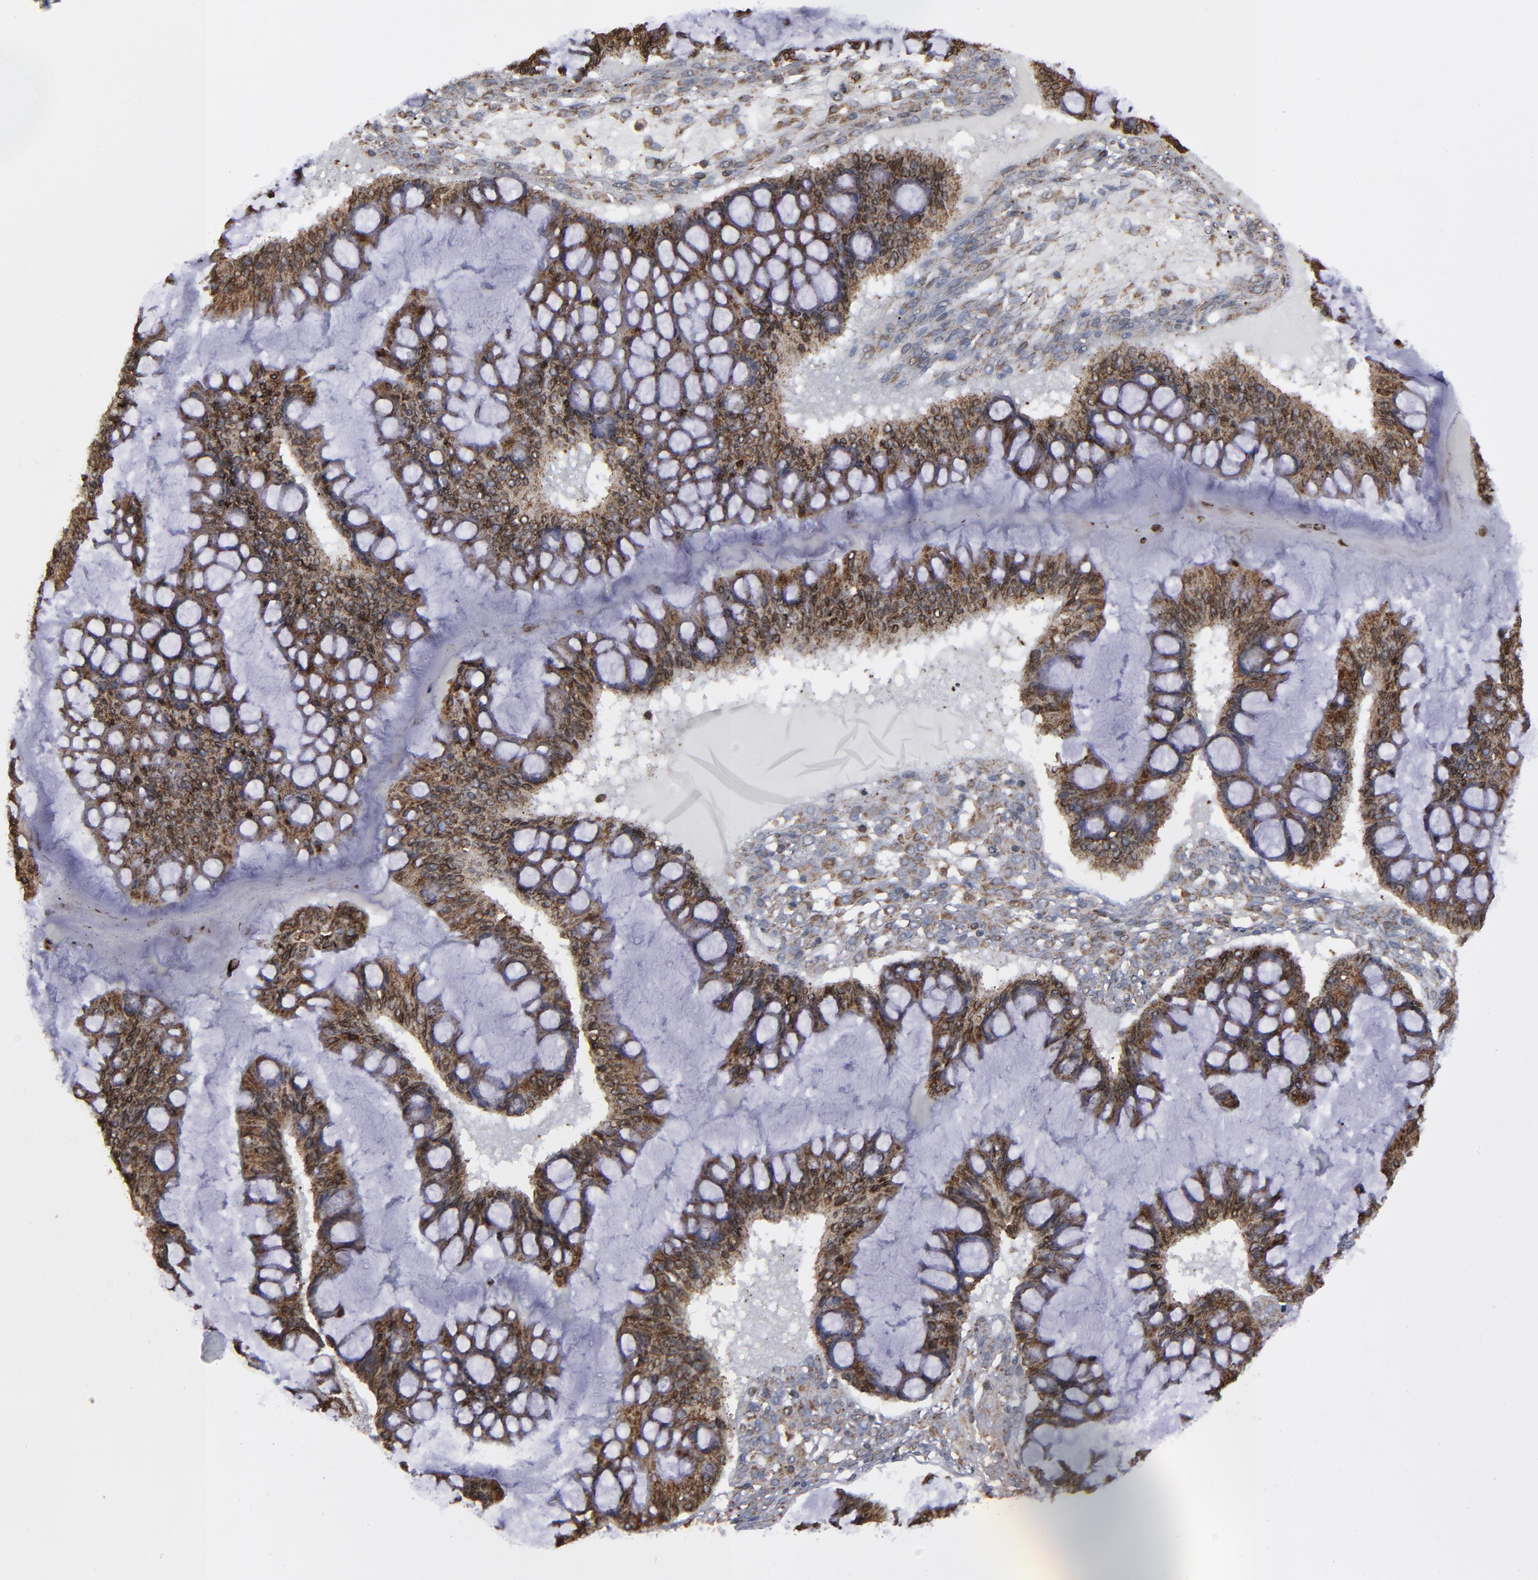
{"staining": {"intensity": "moderate", "quantity": ">75%", "location": "cytoplasmic/membranous"}, "tissue": "ovarian cancer", "cell_type": "Tumor cells", "image_type": "cancer", "snomed": [{"axis": "morphology", "description": "Cystadenocarcinoma, mucinous, NOS"}, {"axis": "topography", "description": "Ovary"}], "caption": "The immunohistochemical stain labels moderate cytoplasmic/membranous positivity in tumor cells of ovarian mucinous cystadenocarcinoma tissue.", "gene": "ERLIN2", "patient": {"sex": "female", "age": 73}}